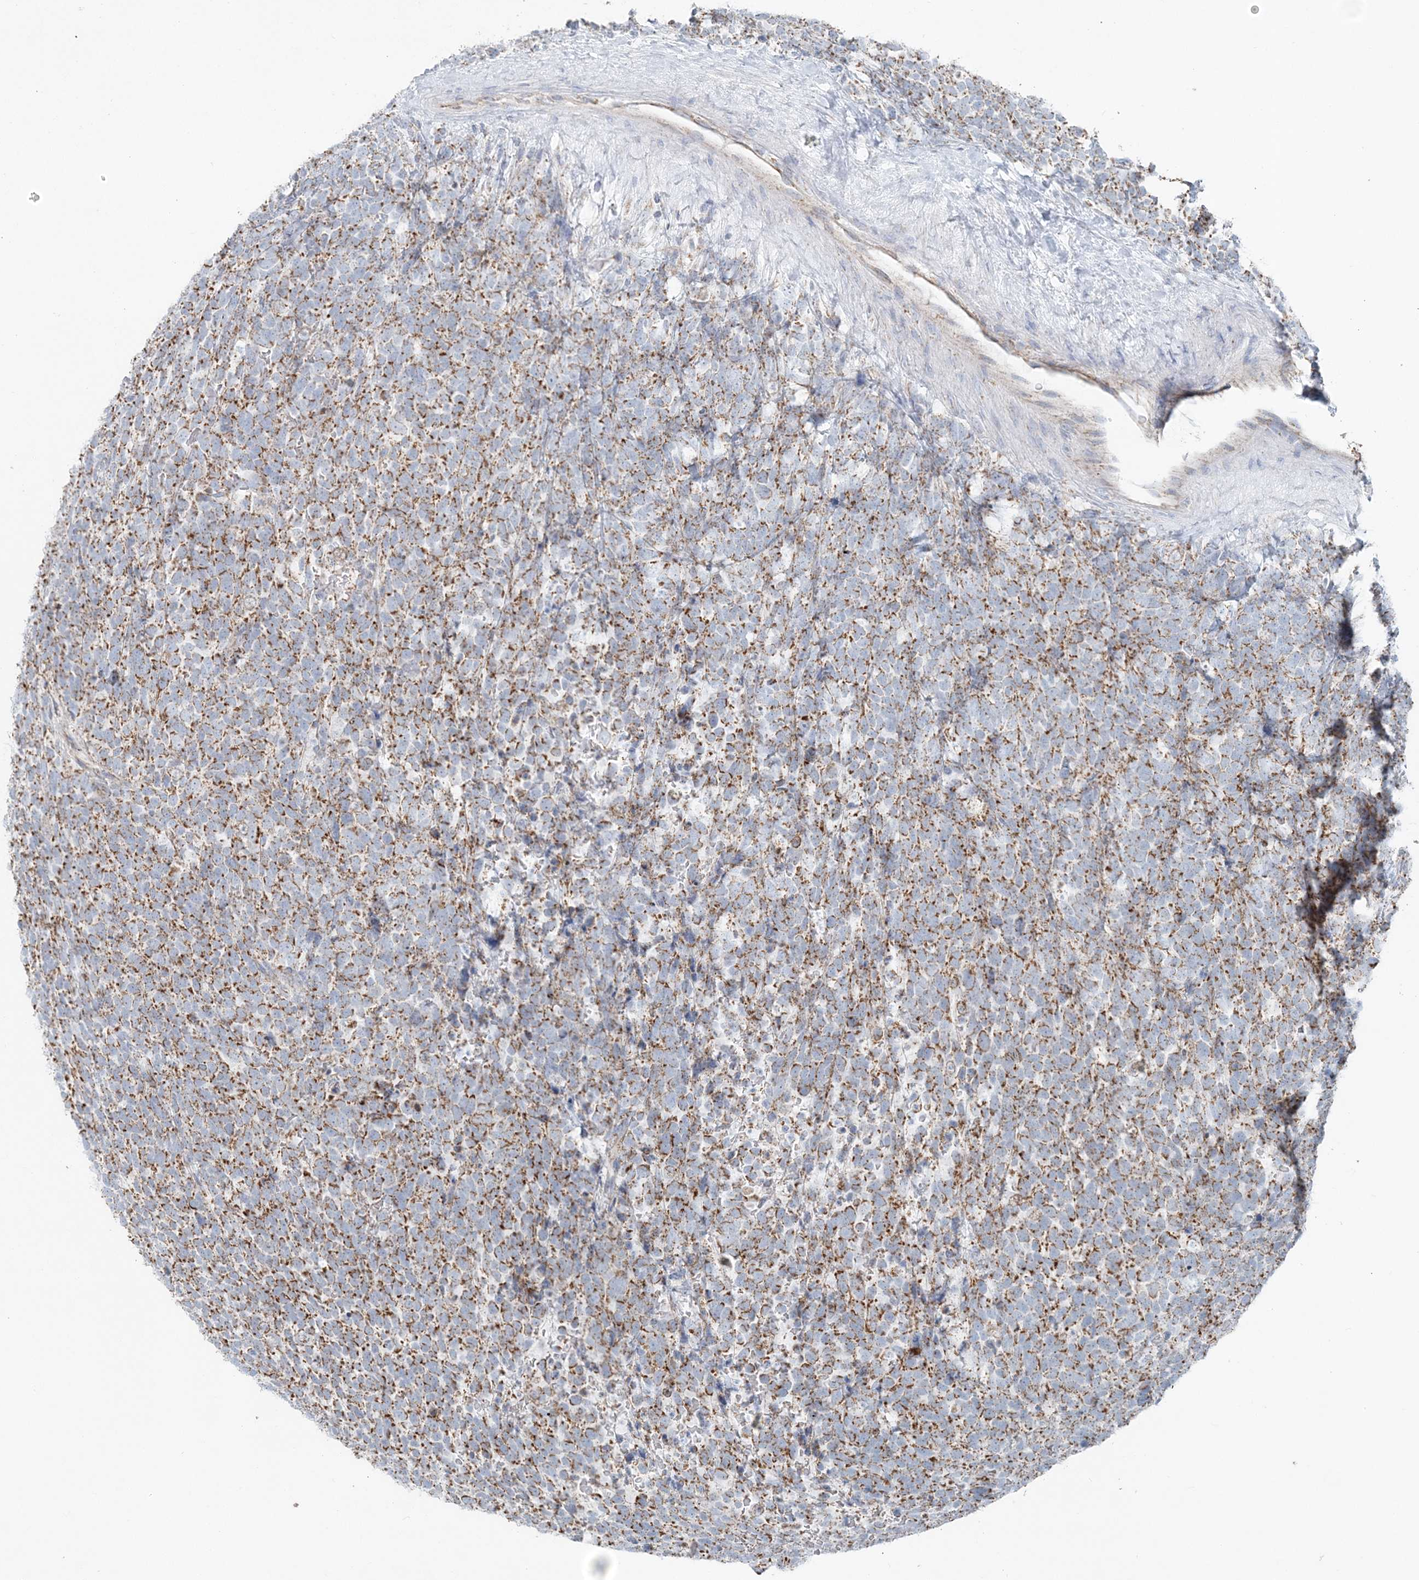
{"staining": {"intensity": "moderate", "quantity": ">75%", "location": "cytoplasmic/membranous"}, "tissue": "urothelial cancer", "cell_type": "Tumor cells", "image_type": "cancer", "snomed": [{"axis": "morphology", "description": "Urothelial carcinoma, High grade"}, {"axis": "topography", "description": "Urinary bladder"}], "caption": "A histopathology image showing moderate cytoplasmic/membranous positivity in about >75% of tumor cells in urothelial cancer, as visualized by brown immunohistochemical staining.", "gene": "PCCB", "patient": {"sex": "female", "age": 82}}